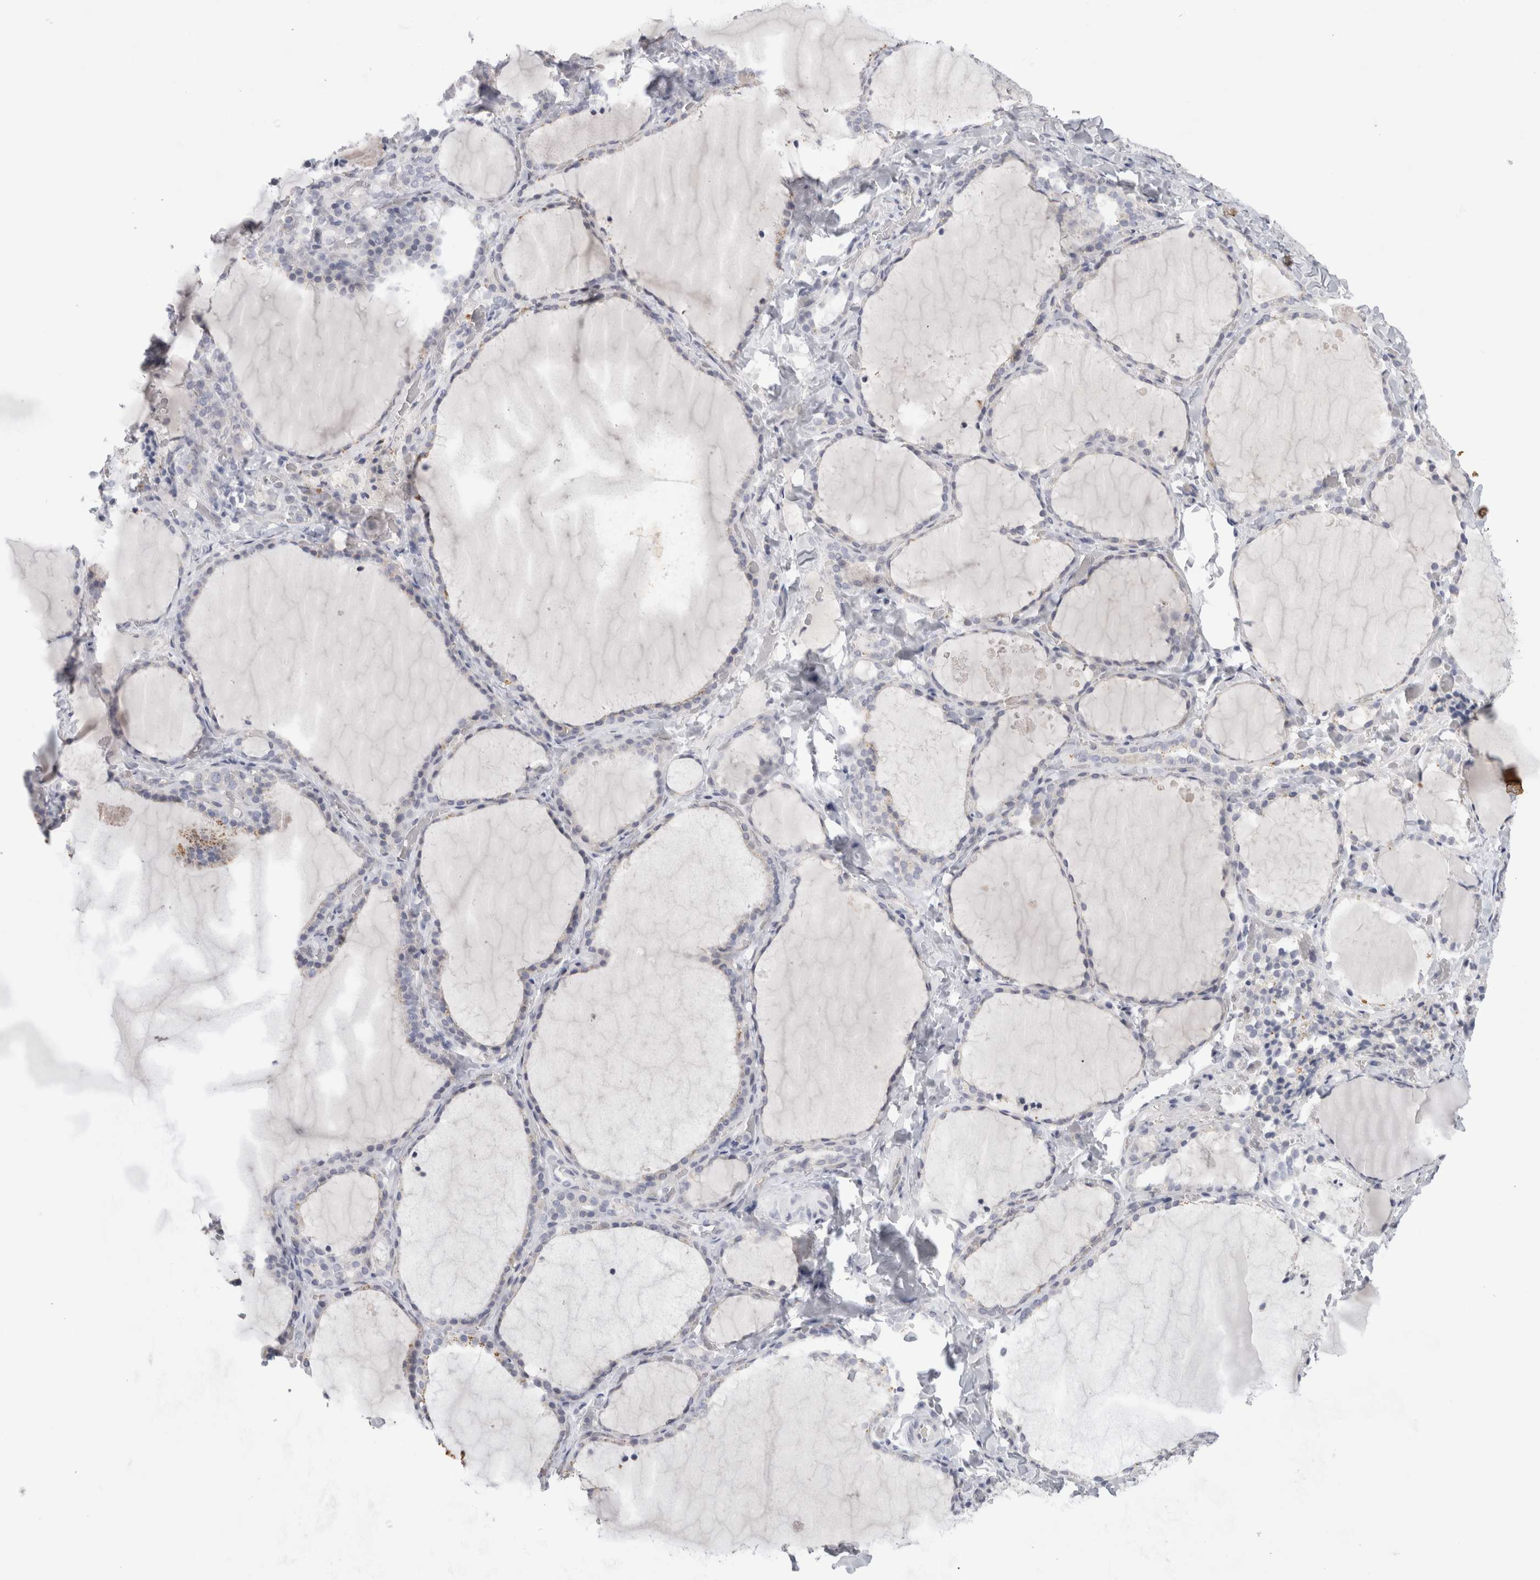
{"staining": {"intensity": "negative", "quantity": "none", "location": "none"}, "tissue": "thyroid gland", "cell_type": "Glandular cells", "image_type": "normal", "snomed": [{"axis": "morphology", "description": "Normal tissue, NOS"}, {"axis": "topography", "description": "Thyroid gland"}], "caption": "This is an immunohistochemistry photomicrograph of unremarkable human thyroid gland. There is no staining in glandular cells.", "gene": "TONSL", "patient": {"sex": "female", "age": 22}}